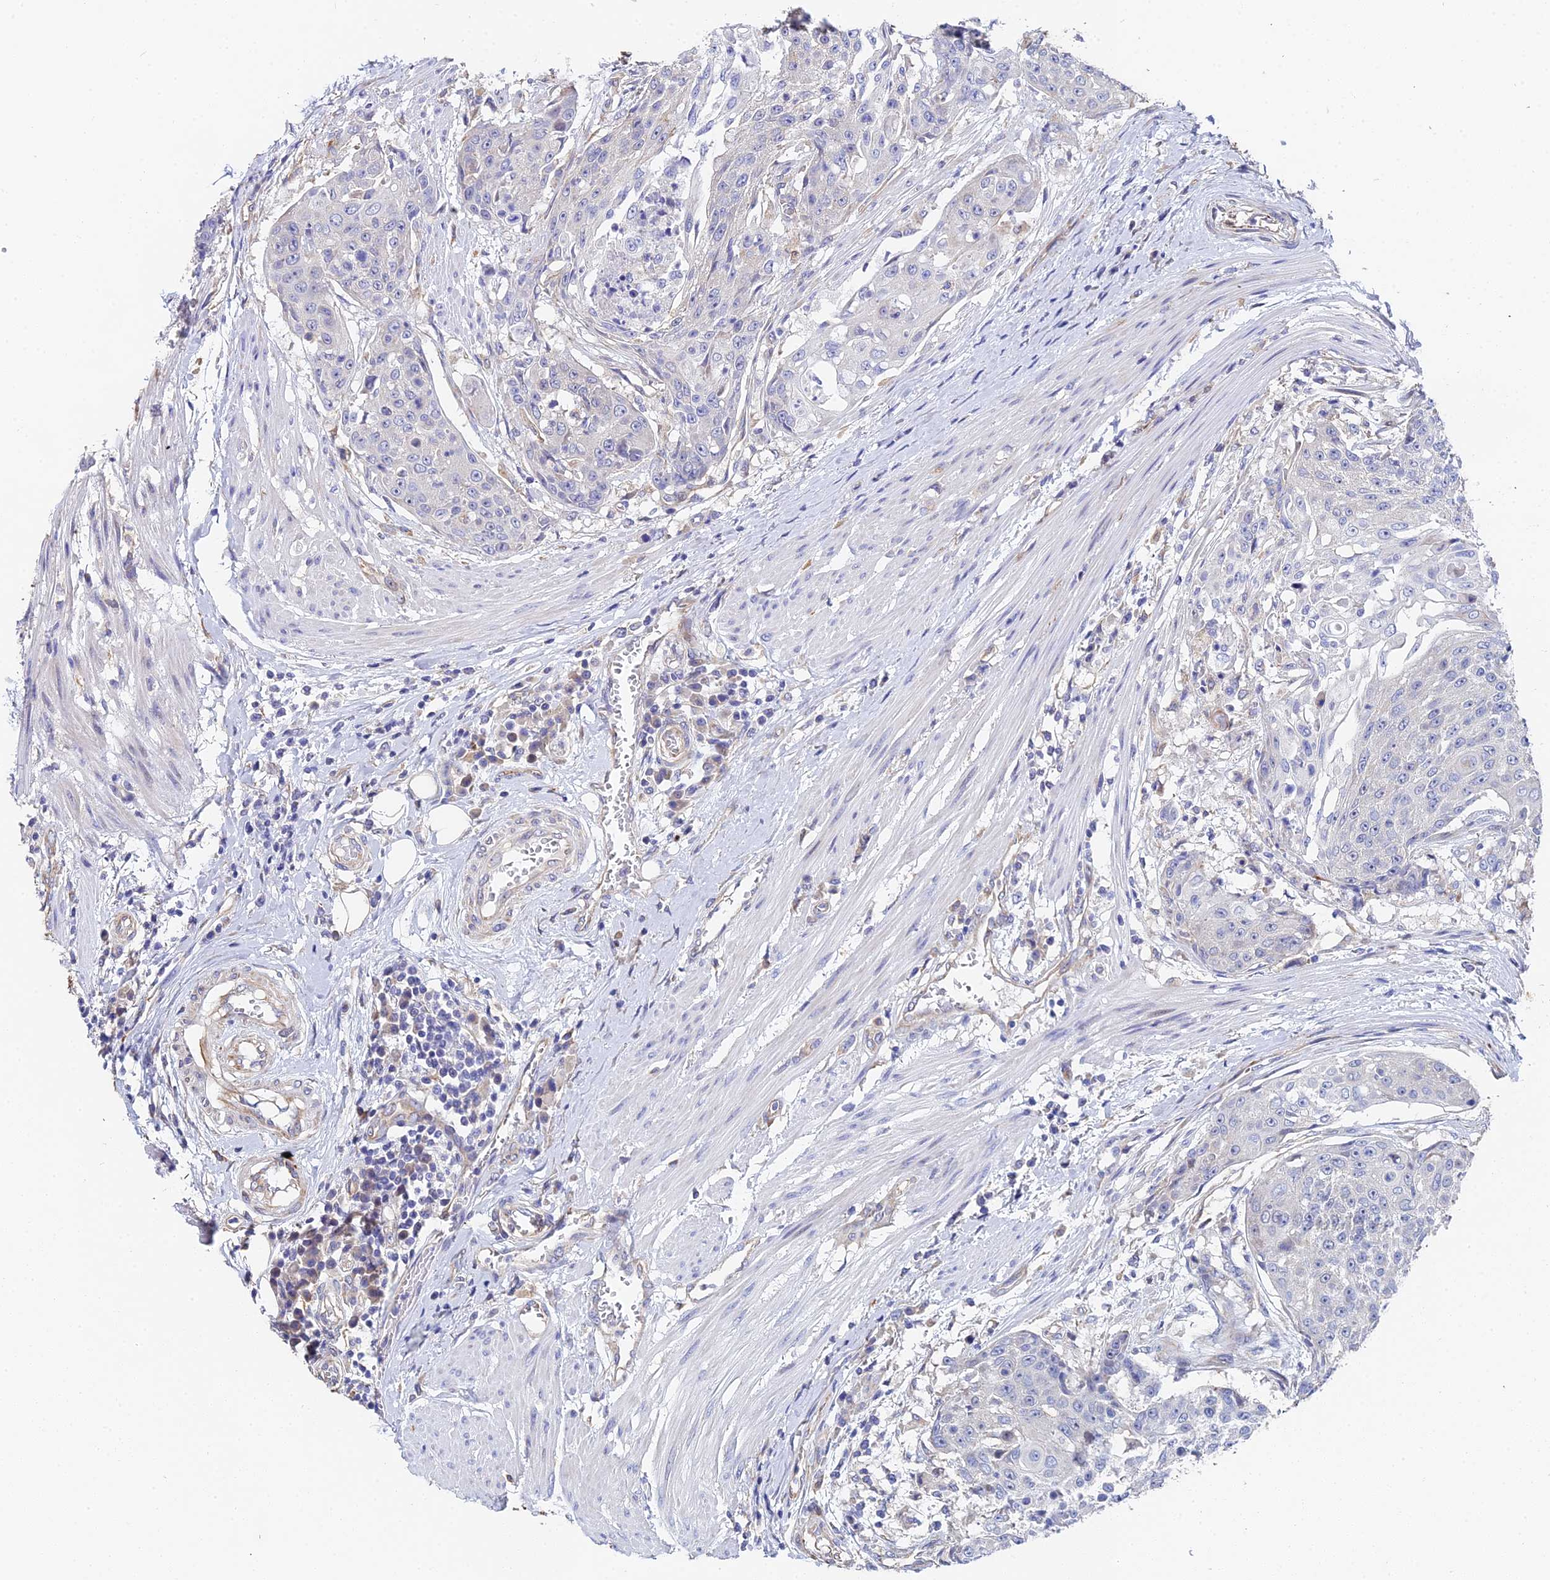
{"staining": {"intensity": "negative", "quantity": "none", "location": "none"}, "tissue": "urothelial cancer", "cell_type": "Tumor cells", "image_type": "cancer", "snomed": [{"axis": "morphology", "description": "Urothelial carcinoma, High grade"}, {"axis": "topography", "description": "Urinary bladder"}], "caption": "Protein analysis of high-grade urothelial carcinoma exhibits no significant positivity in tumor cells. (IHC, brightfield microscopy, high magnification).", "gene": "ENSG00000268674", "patient": {"sex": "female", "age": 63}}